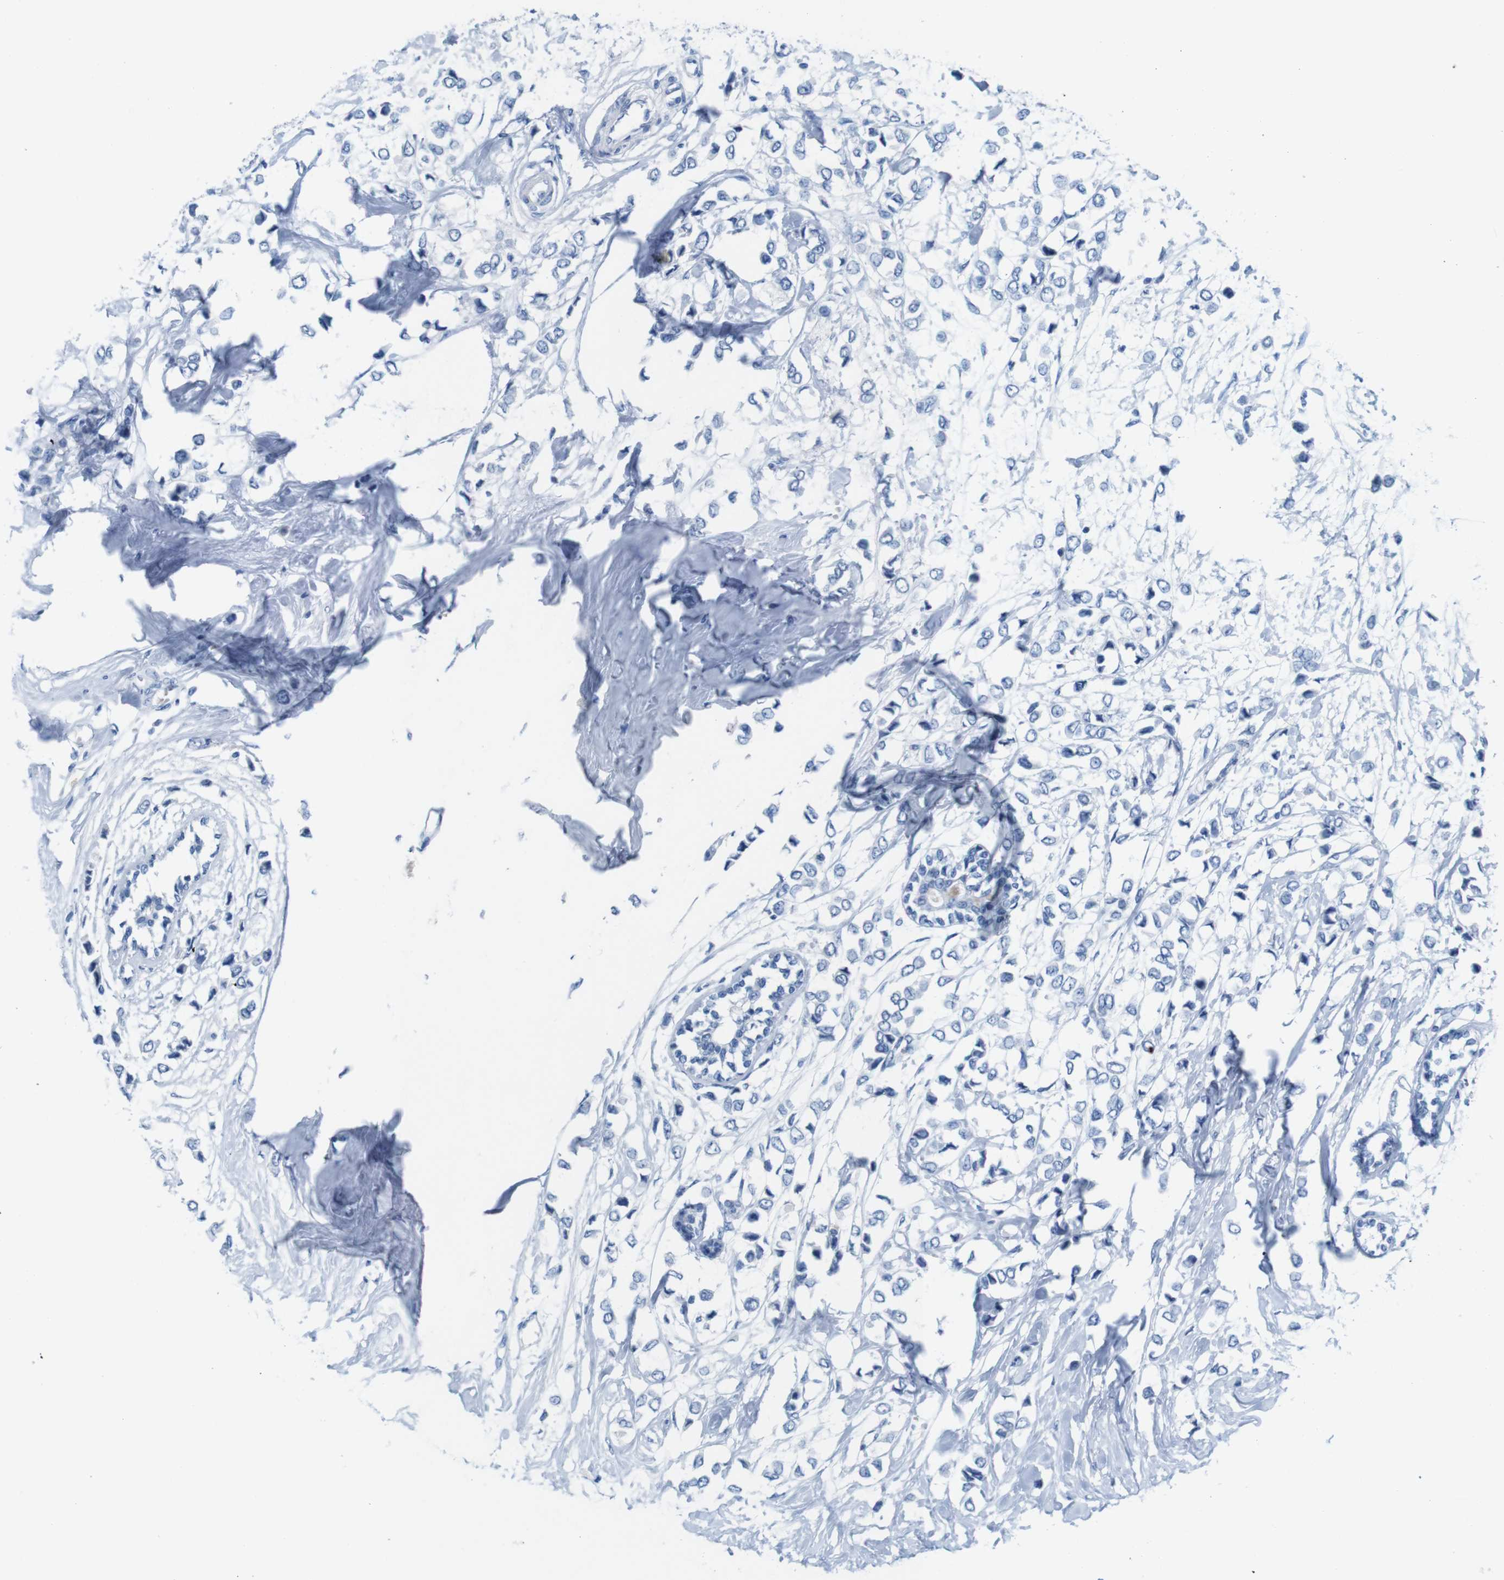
{"staining": {"intensity": "negative", "quantity": "none", "location": "none"}, "tissue": "breast cancer", "cell_type": "Tumor cells", "image_type": "cancer", "snomed": [{"axis": "morphology", "description": "Lobular carcinoma"}, {"axis": "topography", "description": "Breast"}], "caption": "Tumor cells are negative for protein expression in human breast cancer (lobular carcinoma).", "gene": "IGSF8", "patient": {"sex": "female", "age": 51}}